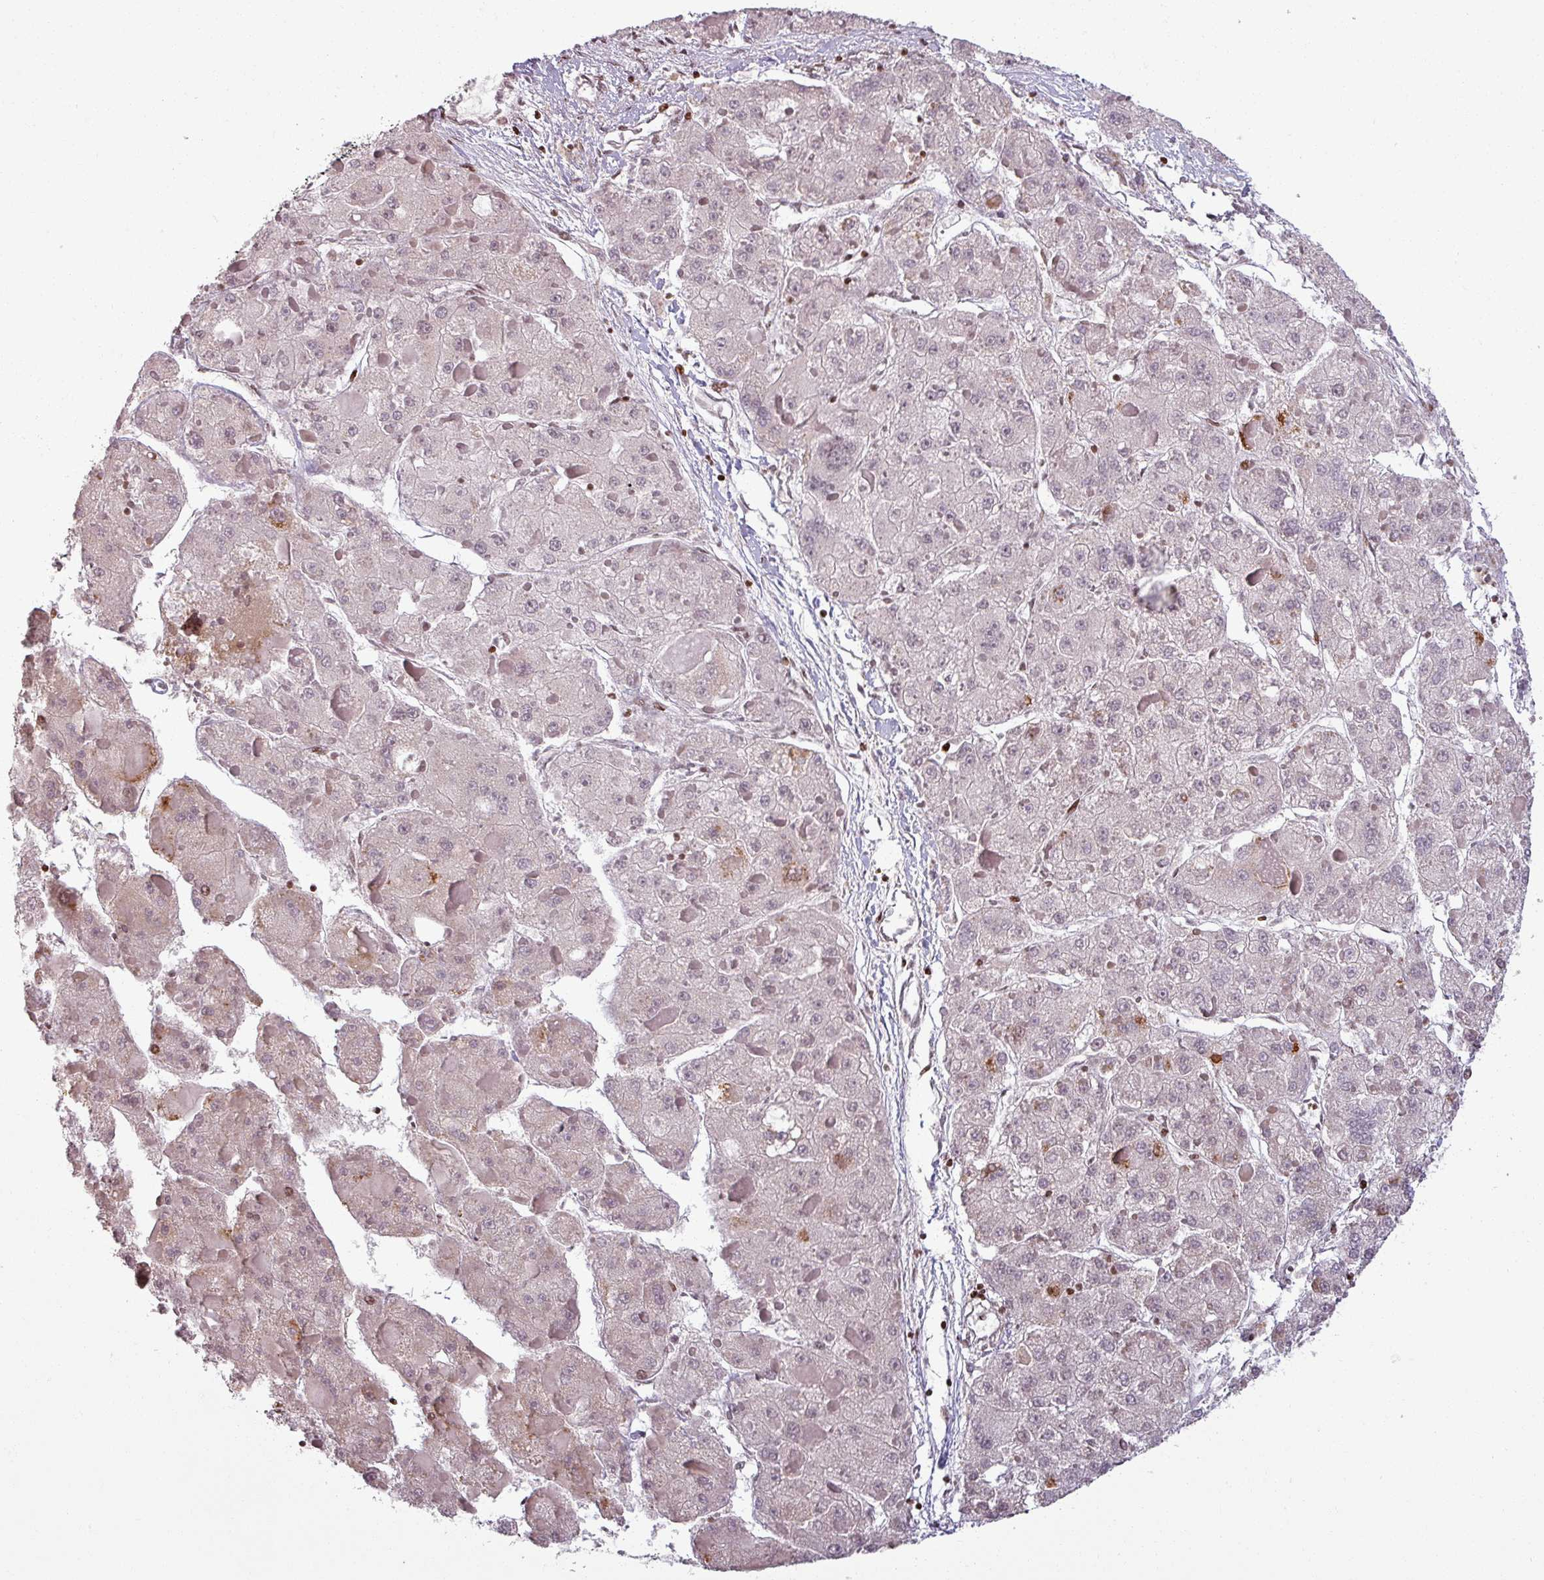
{"staining": {"intensity": "weak", "quantity": "25%-75%", "location": "cytoplasmic/membranous"}, "tissue": "liver cancer", "cell_type": "Tumor cells", "image_type": "cancer", "snomed": [{"axis": "morphology", "description": "Carcinoma, Hepatocellular, NOS"}, {"axis": "topography", "description": "Liver"}], "caption": "Liver cancer (hepatocellular carcinoma) stained with a brown dye demonstrates weak cytoplasmic/membranous positive positivity in about 25%-75% of tumor cells.", "gene": "NCOR1", "patient": {"sex": "female", "age": 73}}